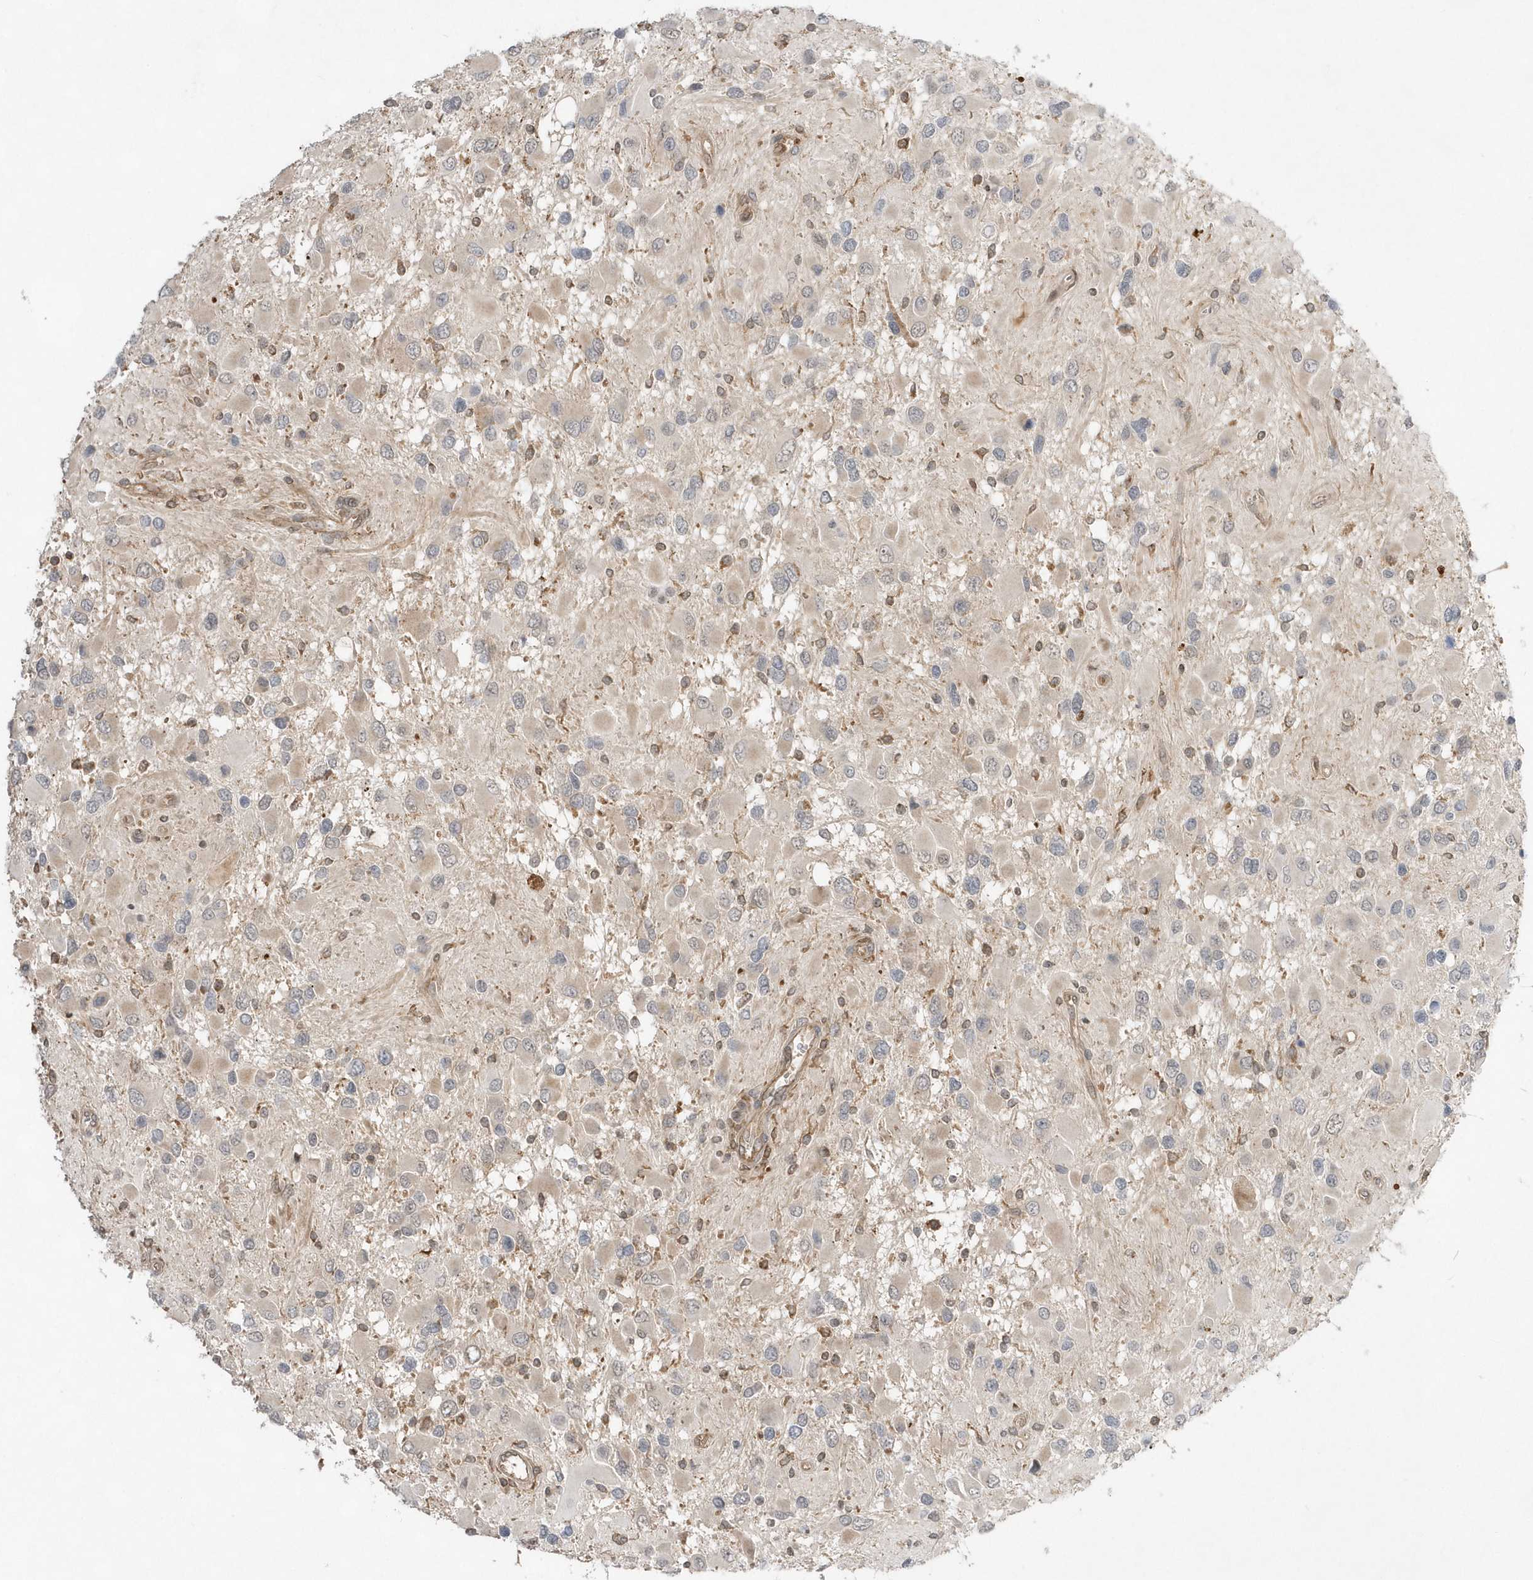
{"staining": {"intensity": "weak", "quantity": "<25%", "location": "cytoplasmic/membranous,nuclear"}, "tissue": "glioma", "cell_type": "Tumor cells", "image_type": "cancer", "snomed": [{"axis": "morphology", "description": "Glioma, malignant, High grade"}, {"axis": "topography", "description": "Brain"}], "caption": "This photomicrograph is of high-grade glioma (malignant) stained with immunohistochemistry to label a protein in brown with the nuclei are counter-stained blue. There is no expression in tumor cells.", "gene": "TMEM132B", "patient": {"sex": "male", "age": 53}}